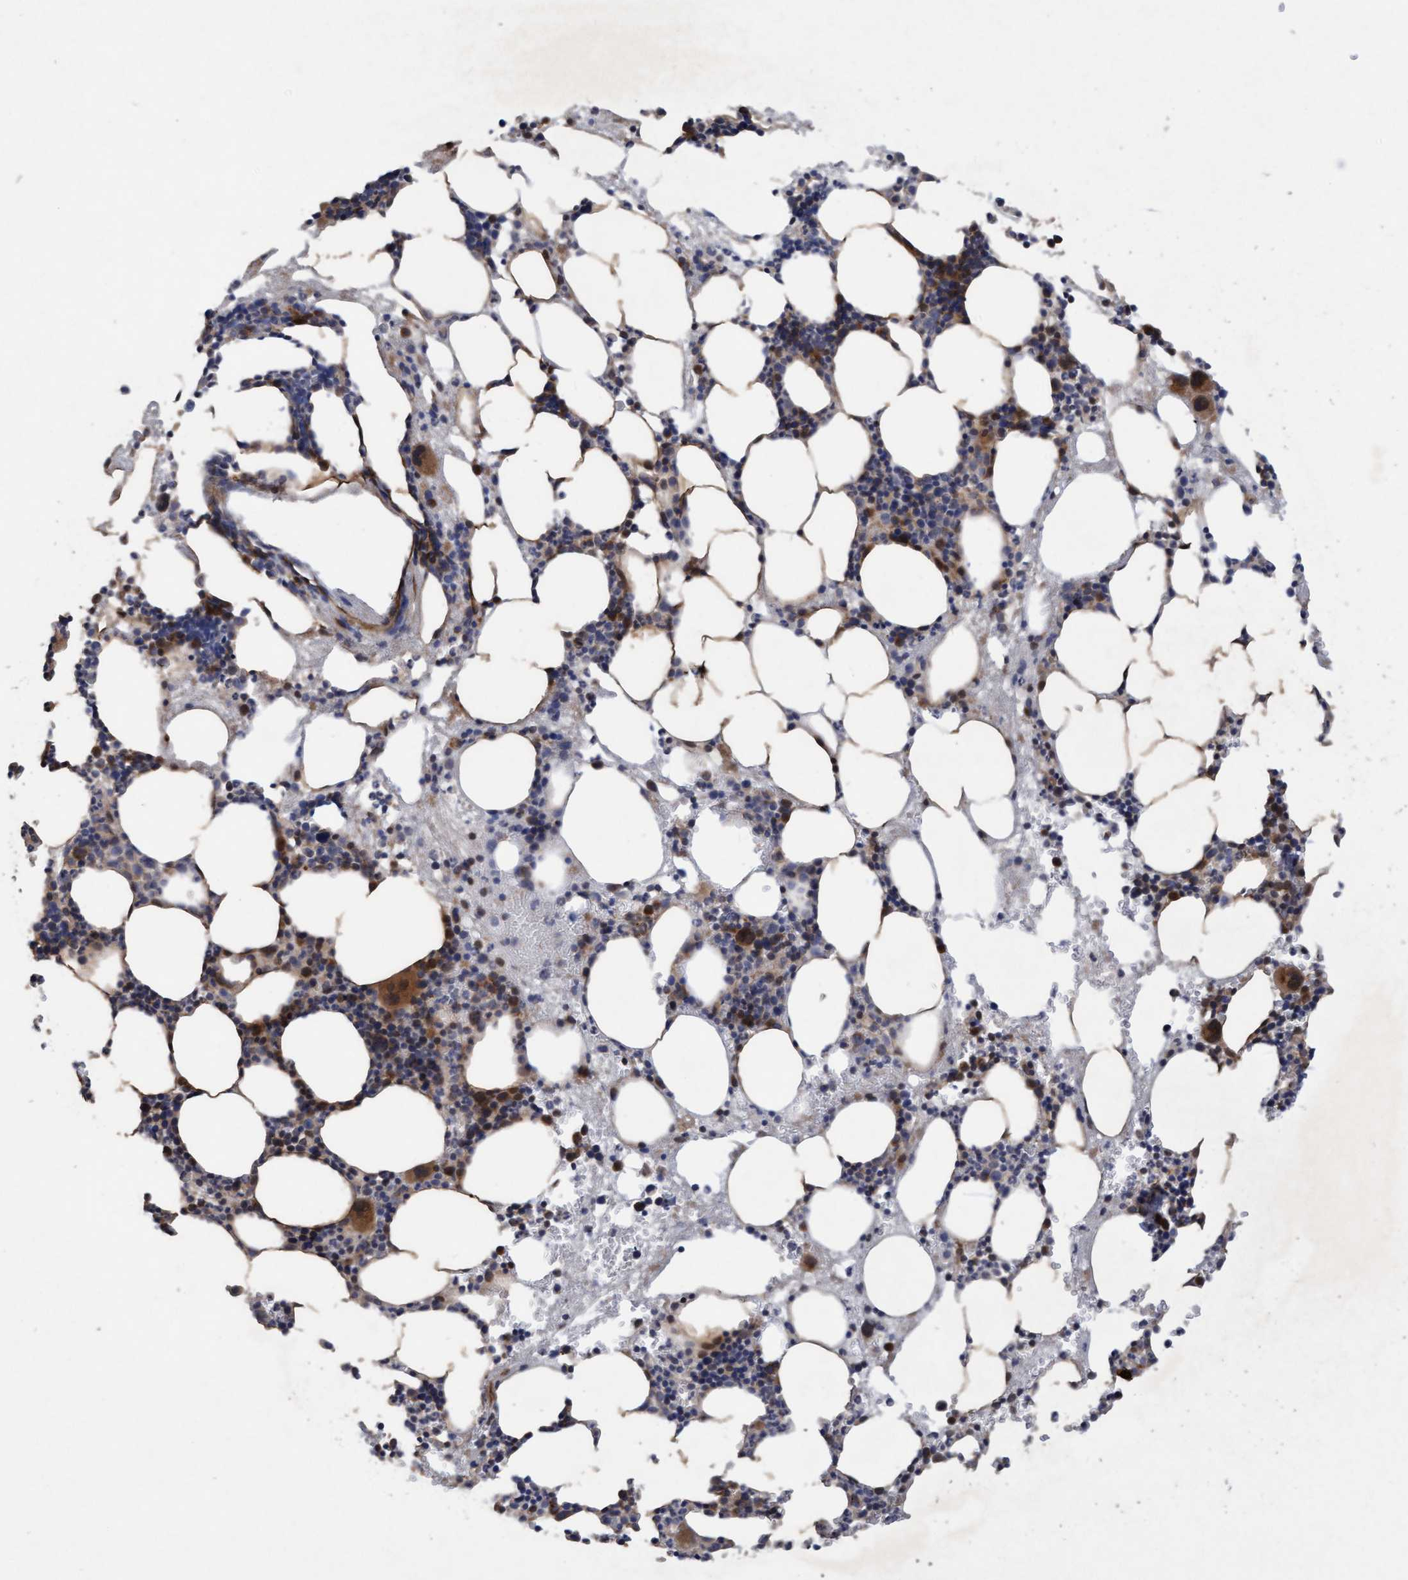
{"staining": {"intensity": "moderate", "quantity": "25%-75%", "location": "cytoplasmic/membranous"}, "tissue": "bone marrow", "cell_type": "Hematopoietic cells", "image_type": "normal", "snomed": [{"axis": "morphology", "description": "Normal tissue, NOS"}, {"axis": "morphology", "description": "Inflammation, NOS"}, {"axis": "topography", "description": "Bone marrow"}], "caption": "Bone marrow stained with IHC exhibits moderate cytoplasmic/membranous expression in about 25%-75% of hematopoietic cells.", "gene": "ELP5", "patient": {"sex": "female", "age": 67}}